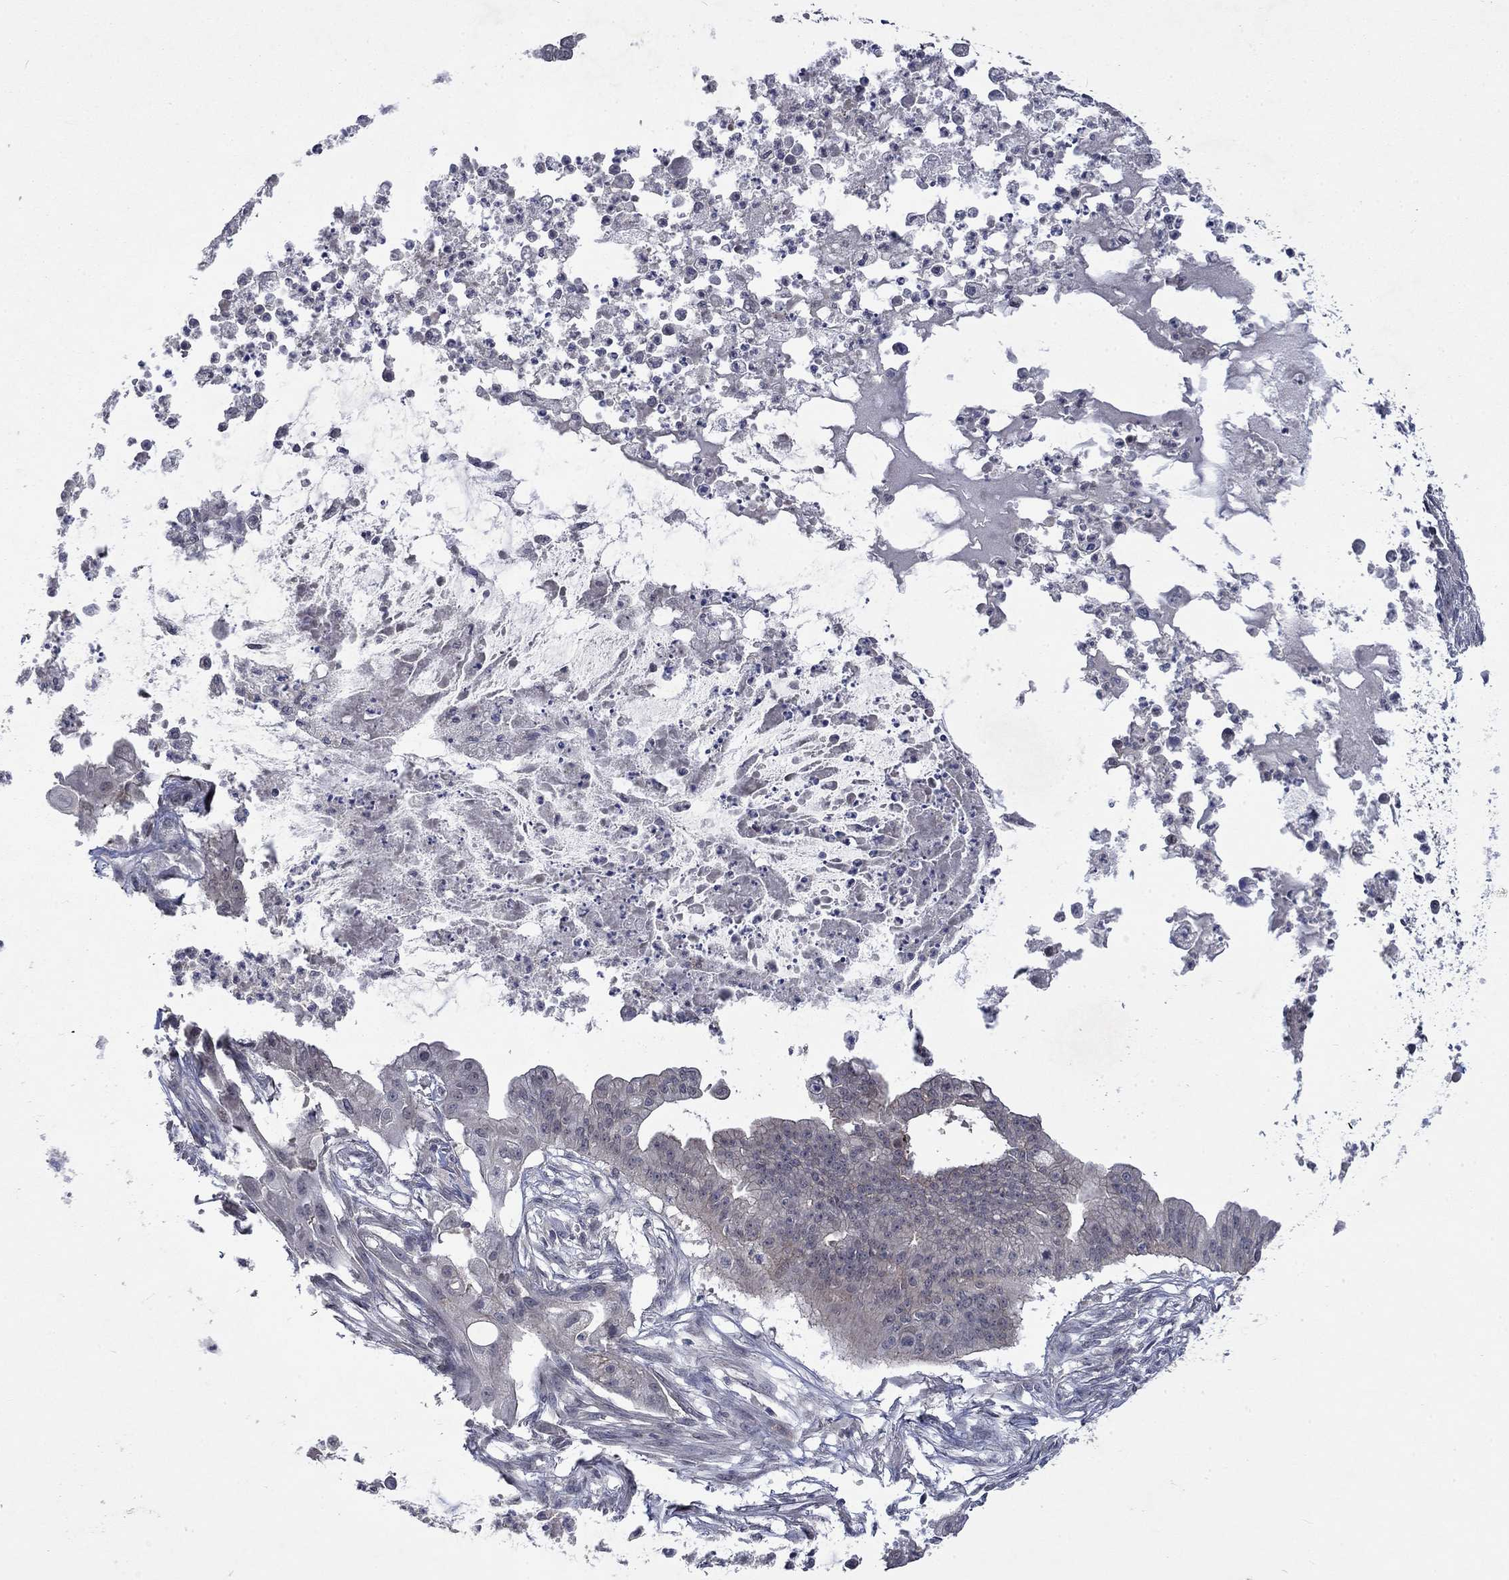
{"staining": {"intensity": "negative", "quantity": "none", "location": "none"}, "tissue": "pancreatic cancer", "cell_type": "Tumor cells", "image_type": "cancer", "snomed": [{"axis": "morphology", "description": "Normal tissue, NOS"}, {"axis": "morphology", "description": "Adenocarcinoma, NOS"}, {"axis": "topography", "description": "Pancreas"}], "caption": "The image exhibits no significant expression in tumor cells of pancreatic cancer (adenocarcinoma).", "gene": "PPP1R9A", "patient": {"sex": "female", "age": 58}}